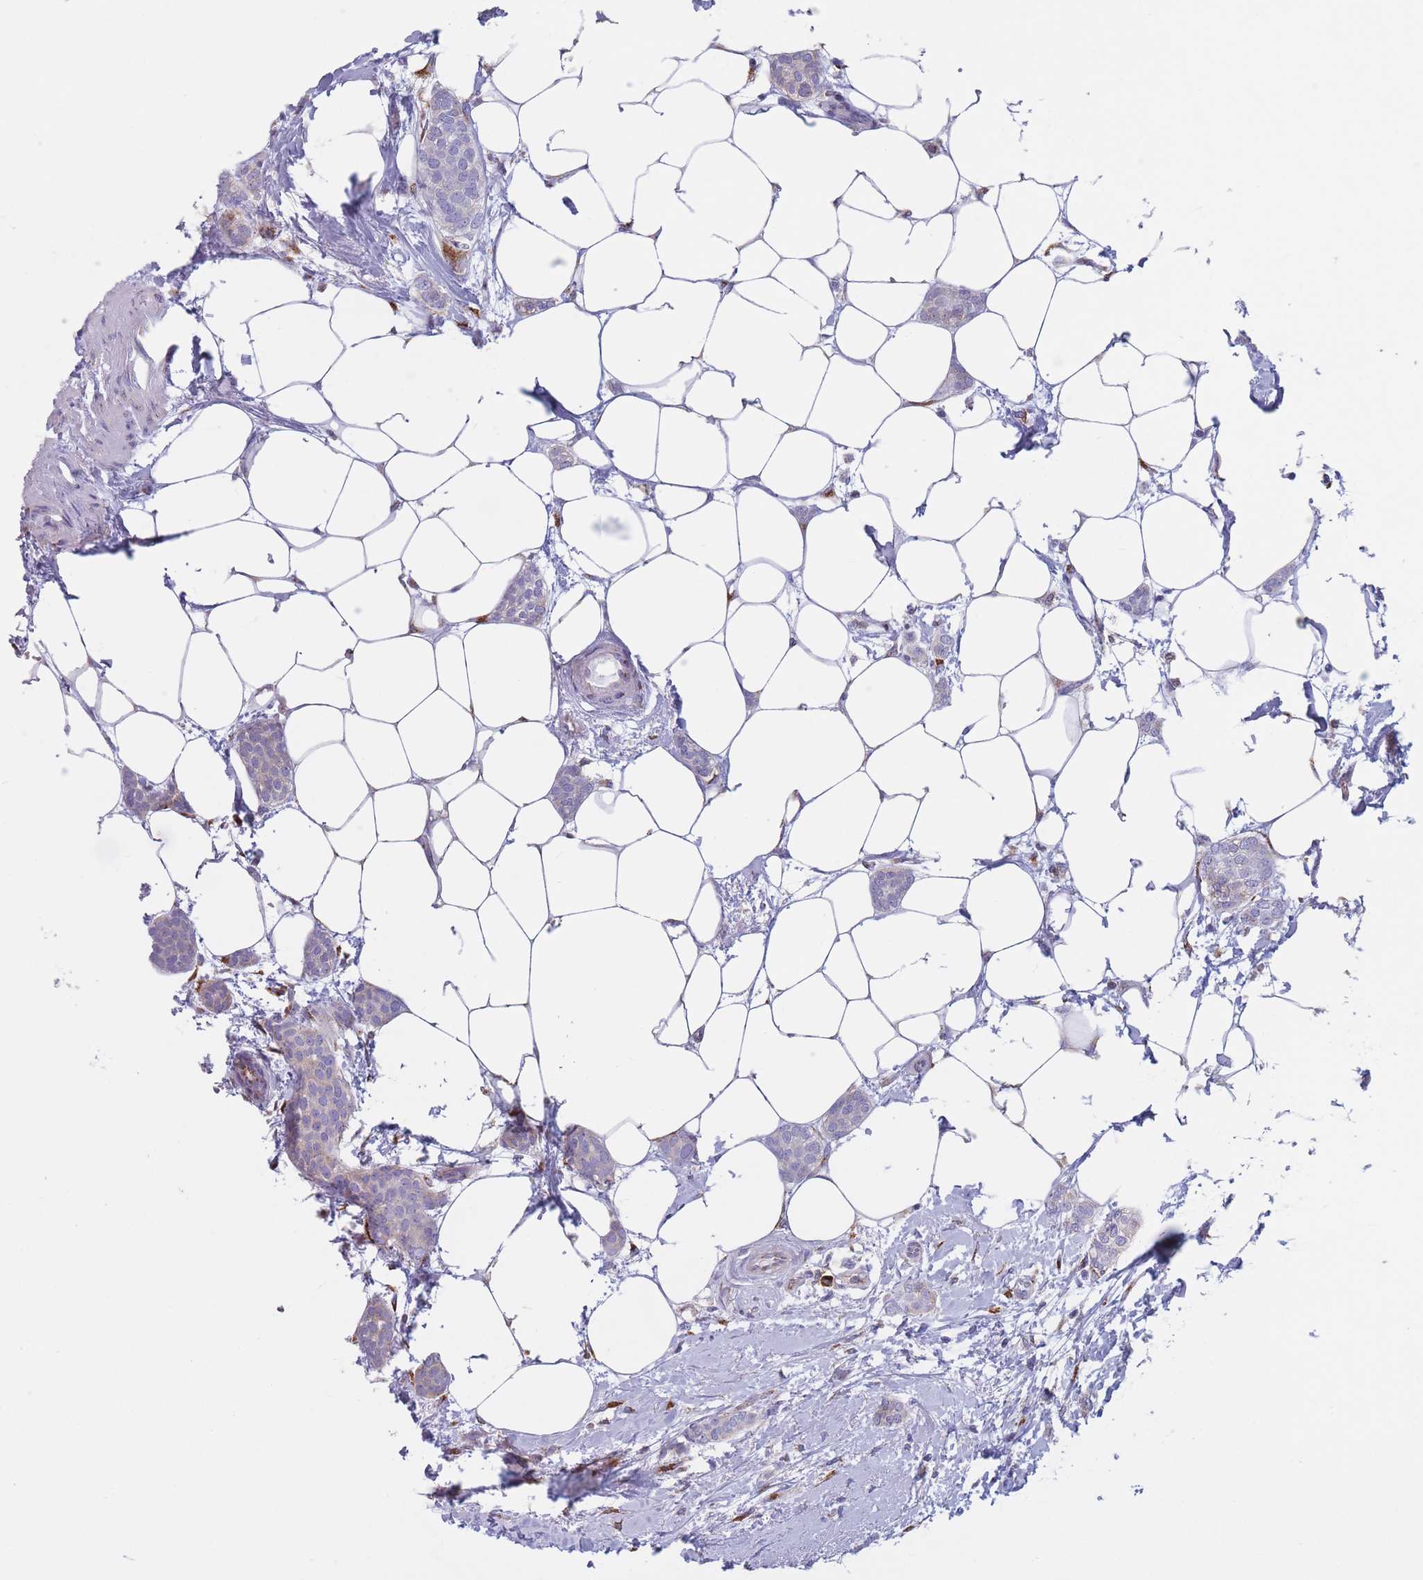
{"staining": {"intensity": "negative", "quantity": "none", "location": "none"}, "tissue": "breast cancer", "cell_type": "Tumor cells", "image_type": "cancer", "snomed": [{"axis": "morphology", "description": "Duct carcinoma"}, {"axis": "topography", "description": "Breast"}], "caption": "There is no significant expression in tumor cells of breast cancer (intraductal carcinoma). The staining is performed using DAB (3,3'-diaminobenzidine) brown chromogen with nuclei counter-stained in using hematoxylin.", "gene": "MRPL30", "patient": {"sex": "female", "age": 72}}